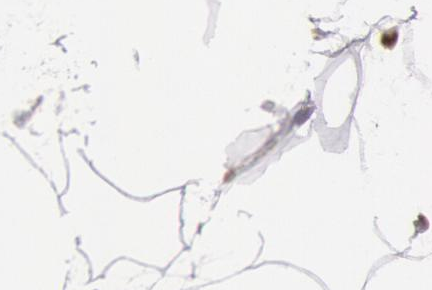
{"staining": {"intensity": "moderate", "quantity": "25%-75%", "location": "nuclear"}, "tissue": "adipose tissue", "cell_type": "Adipocytes", "image_type": "normal", "snomed": [{"axis": "morphology", "description": "Normal tissue, NOS"}, {"axis": "morphology", "description": "Duct carcinoma"}, {"axis": "topography", "description": "Breast"}, {"axis": "topography", "description": "Adipose tissue"}], "caption": "A brown stain labels moderate nuclear expression of a protein in adipocytes of benign adipose tissue.", "gene": "ESS2", "patient": {"sex": "female", "age": 37}}